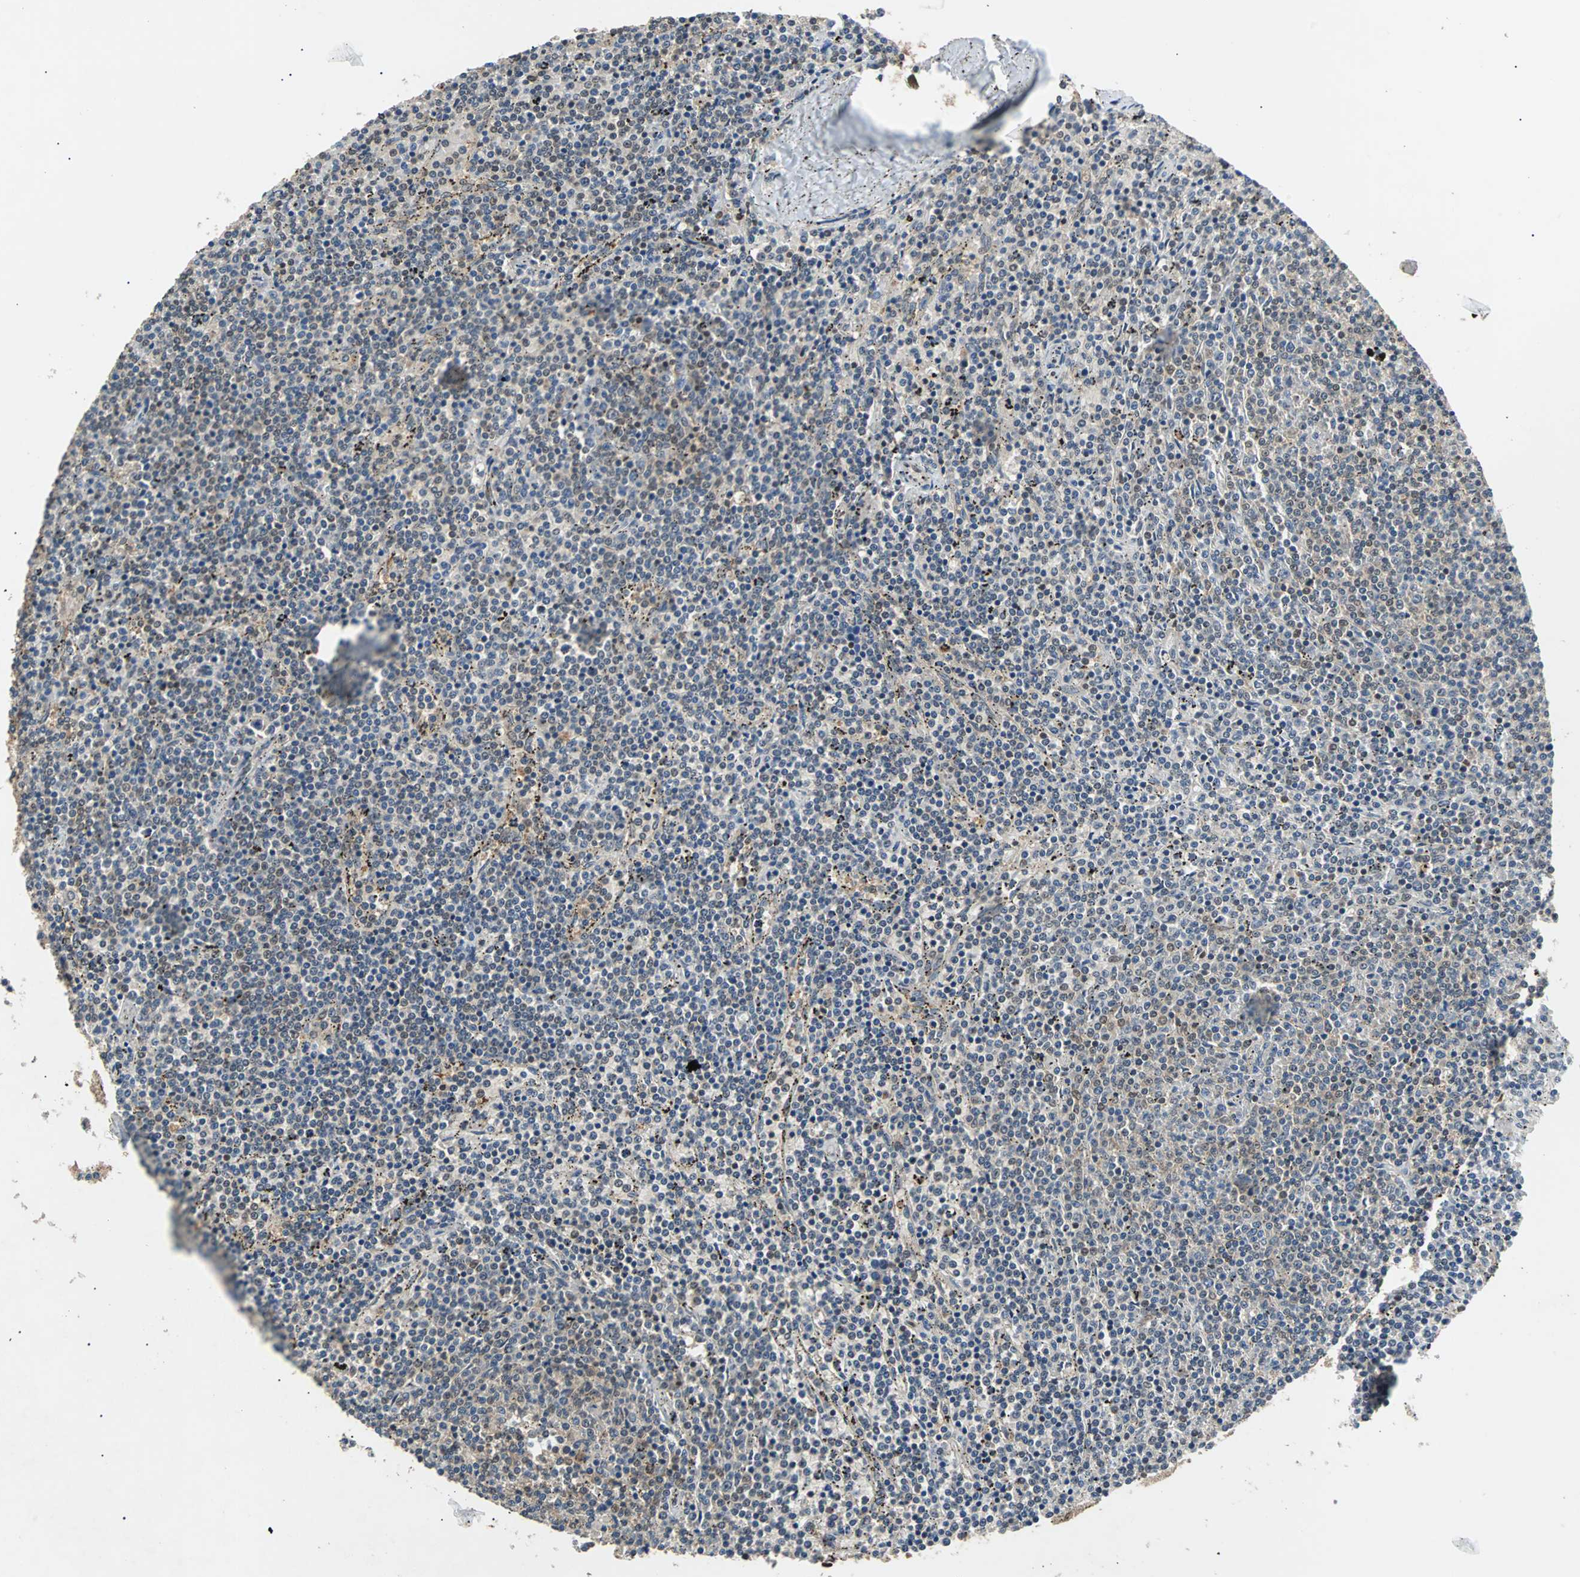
{"staining": {"intensity": "weak", "quantity": "<25%", "location": "cytoplasmic/membranous,nuclear"}, "tissue": "lymphoma", "cell_type": "Tumor cells", "image_type": "cancer", "snomed": [{"axis": "morphology", "description": "Malignant lymphoma, non-Hodgkin's type, Low grade"}, {"axis": "topography", "description": "Spleen"}], "caption": "Immunohistochemistry photomicrograph of human lymphoma stained for a protein (brown), which exhibits no staining in tumor cells.", "gene": "PHC1", "patient": {"sex": "female", "age": 50}}